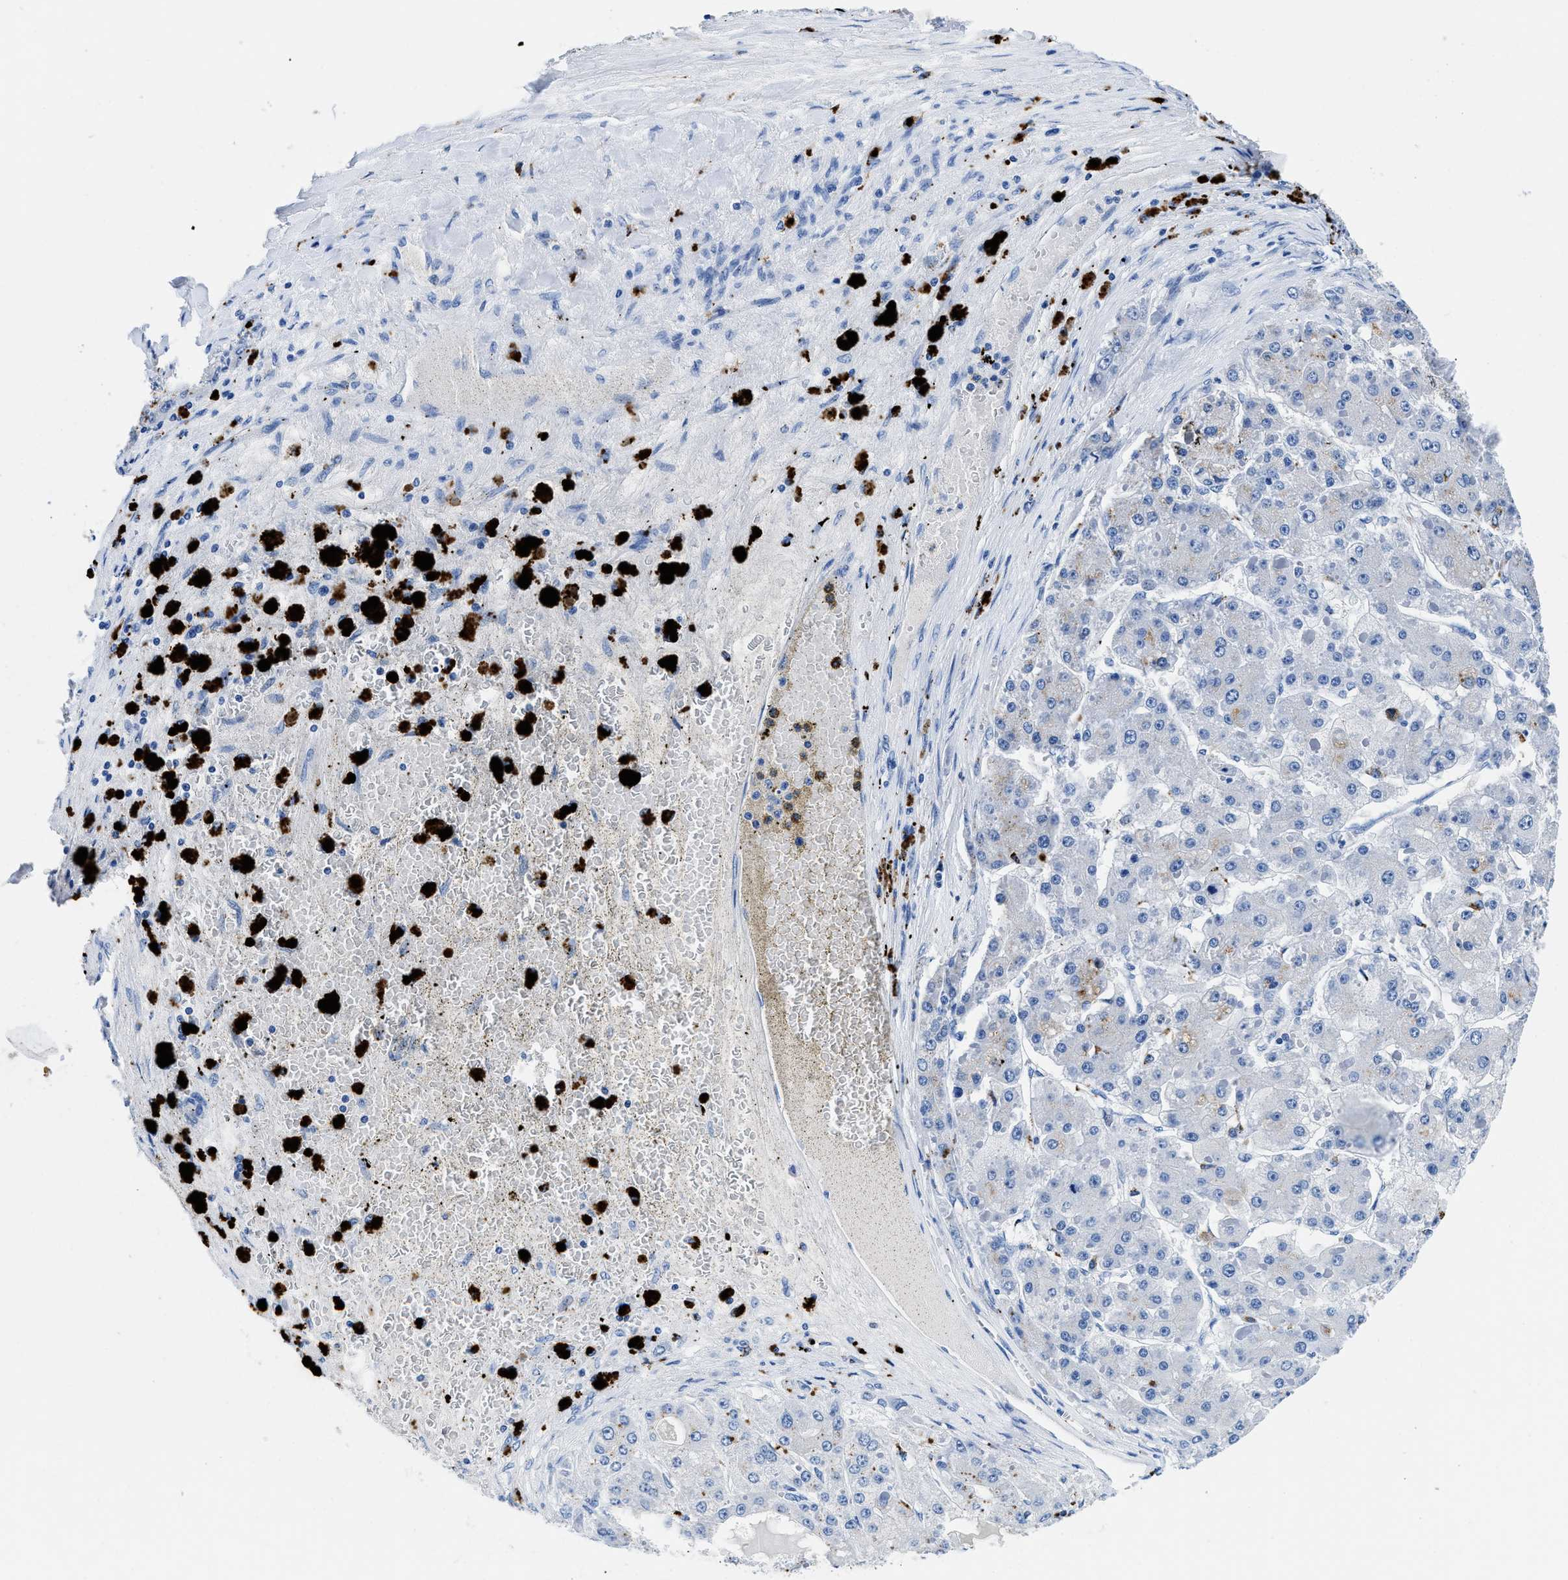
{"staining": {"intensity": "moderate", "quantity": "<25%", "location": "cytoplasmic/membranous"}, "tissue": "liver cancer", "cell_type": "Tumor cells", "image_type": "cancer", "snomed": [{"axis": "morphology", "description": "Carcinoma, Hepatocellular, NOS"}, {"axis": "topography", "description": "Liver"}], "caption": "Immunohistochemistry micrograph of liver cancer stained for a protein (brown), which demonstrates low levels of moderate cytoplasmic/membranous positivity in approximately <25% of tumor cells.", "gene": "OR14K1", "patient": {"sex": "female", "age": 73}}